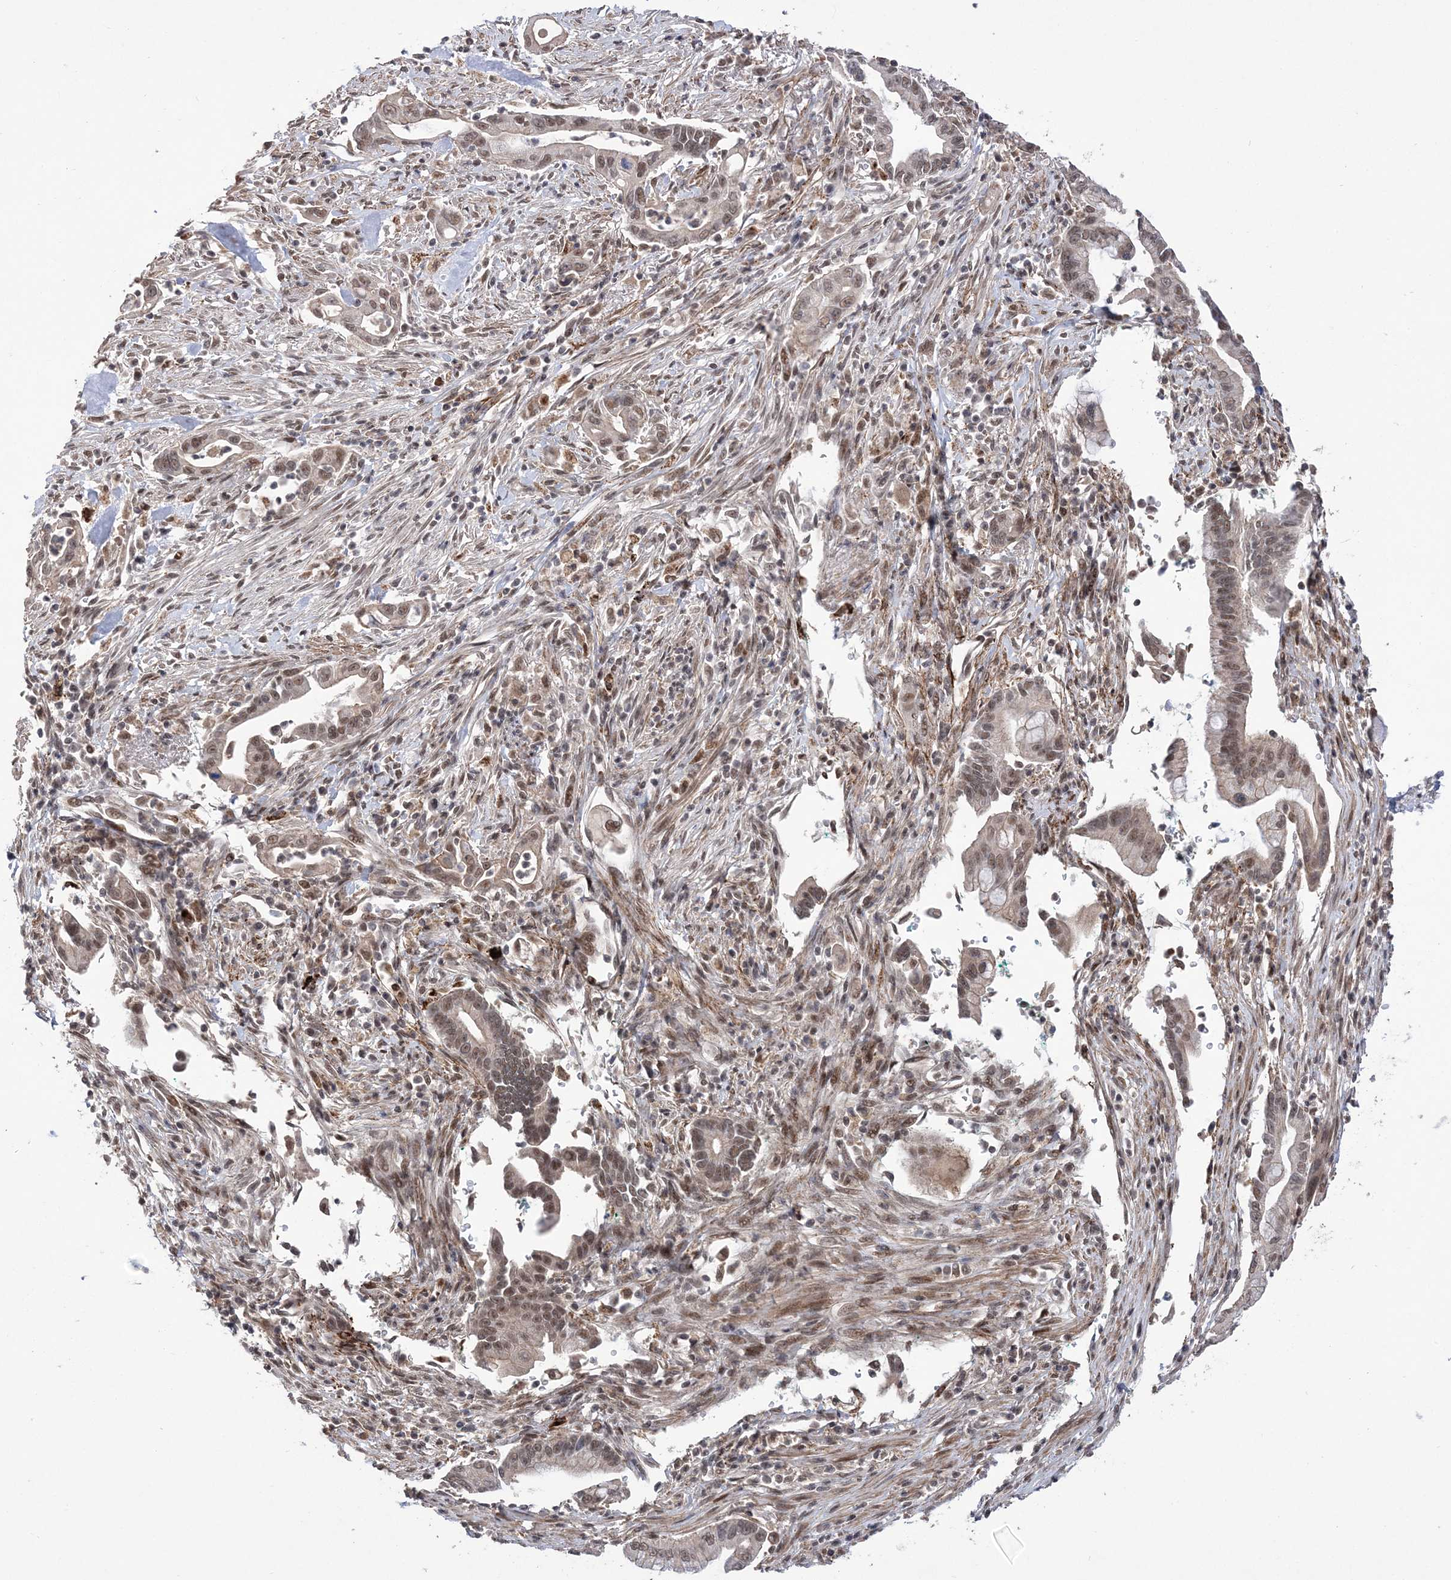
{"staining": {"intensity": "moderate", "quantity": ">75%", "location": "nuclear"}, "tissue": "pancreatic cancer", "cell_type": "Tumor cells", "image_type": "cancer", "snomed": [{"axis": "morphology", "description": "Adenocarcinoma, NOS"}, {"axis": "topography", "description": "Pancreas"}], "caption": "High-power microscopy captured an immunohistochemistry (IHC) micrograph of pancreatic cancer, revealing moderate nuclear expression in about >75% of tumor cells.", "gene": "BOD1L1", "patient": {"sex": "male", "age": 78}}